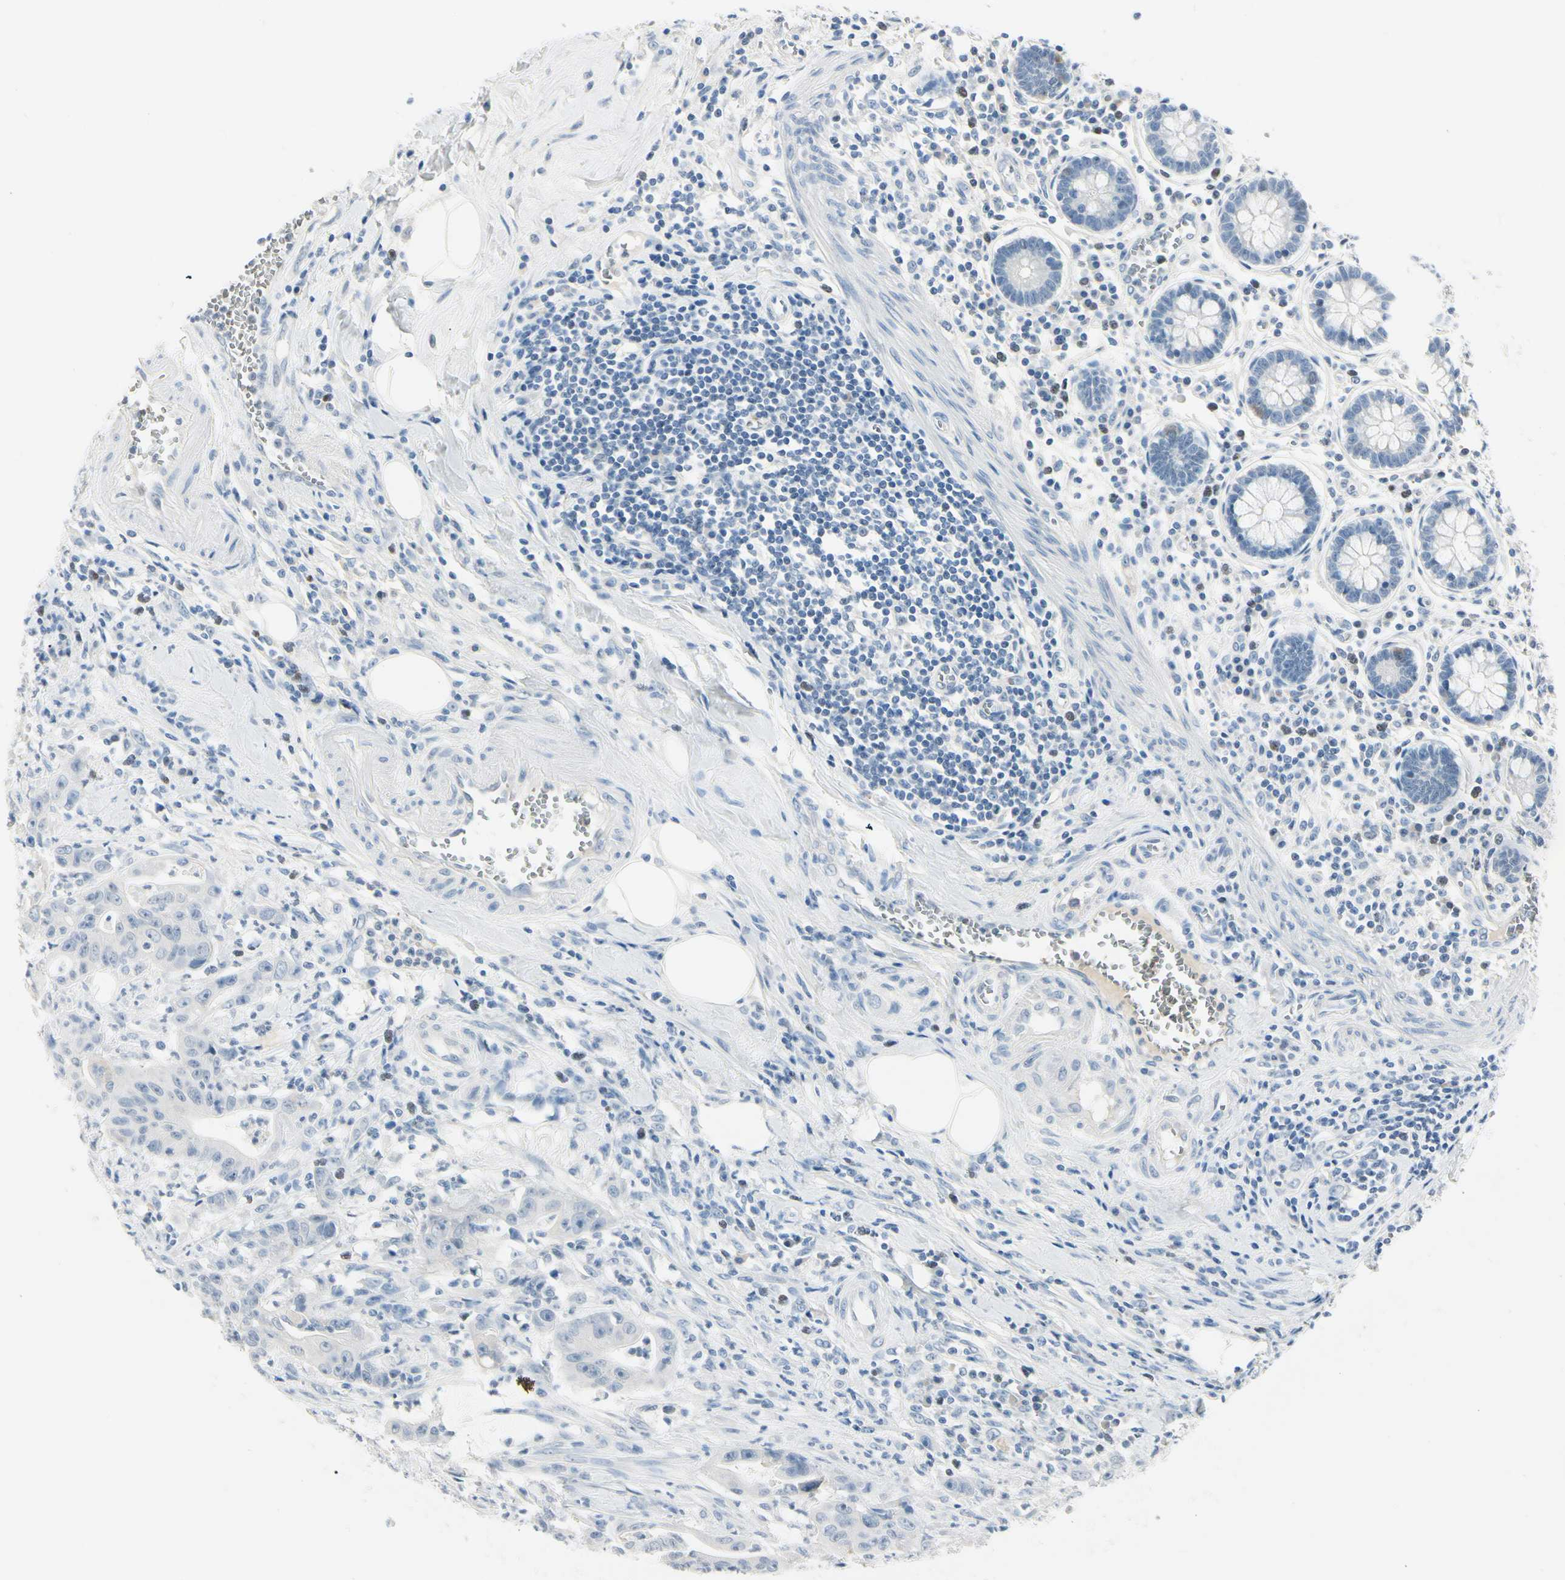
{"staining": {"intensity": "negative", "quantity": "none", "location": "none"}, "tissue": "colorectal cancer", "cell_type": "Tumor cells", "image_type": "cancer", "snomed": [{"axis": "morphology", "description": "Adenocarcinoma, NOS"}, {"axis": "topography", "description": "Colon"}], "caption": "High power microscopy micrograph of an IHC histopathology image of adenocarcinoma (colorectal), revealing no significant positivity in tumor cells.", "gene": "CA1", "patient": {"sex": "male", "age": 45}}